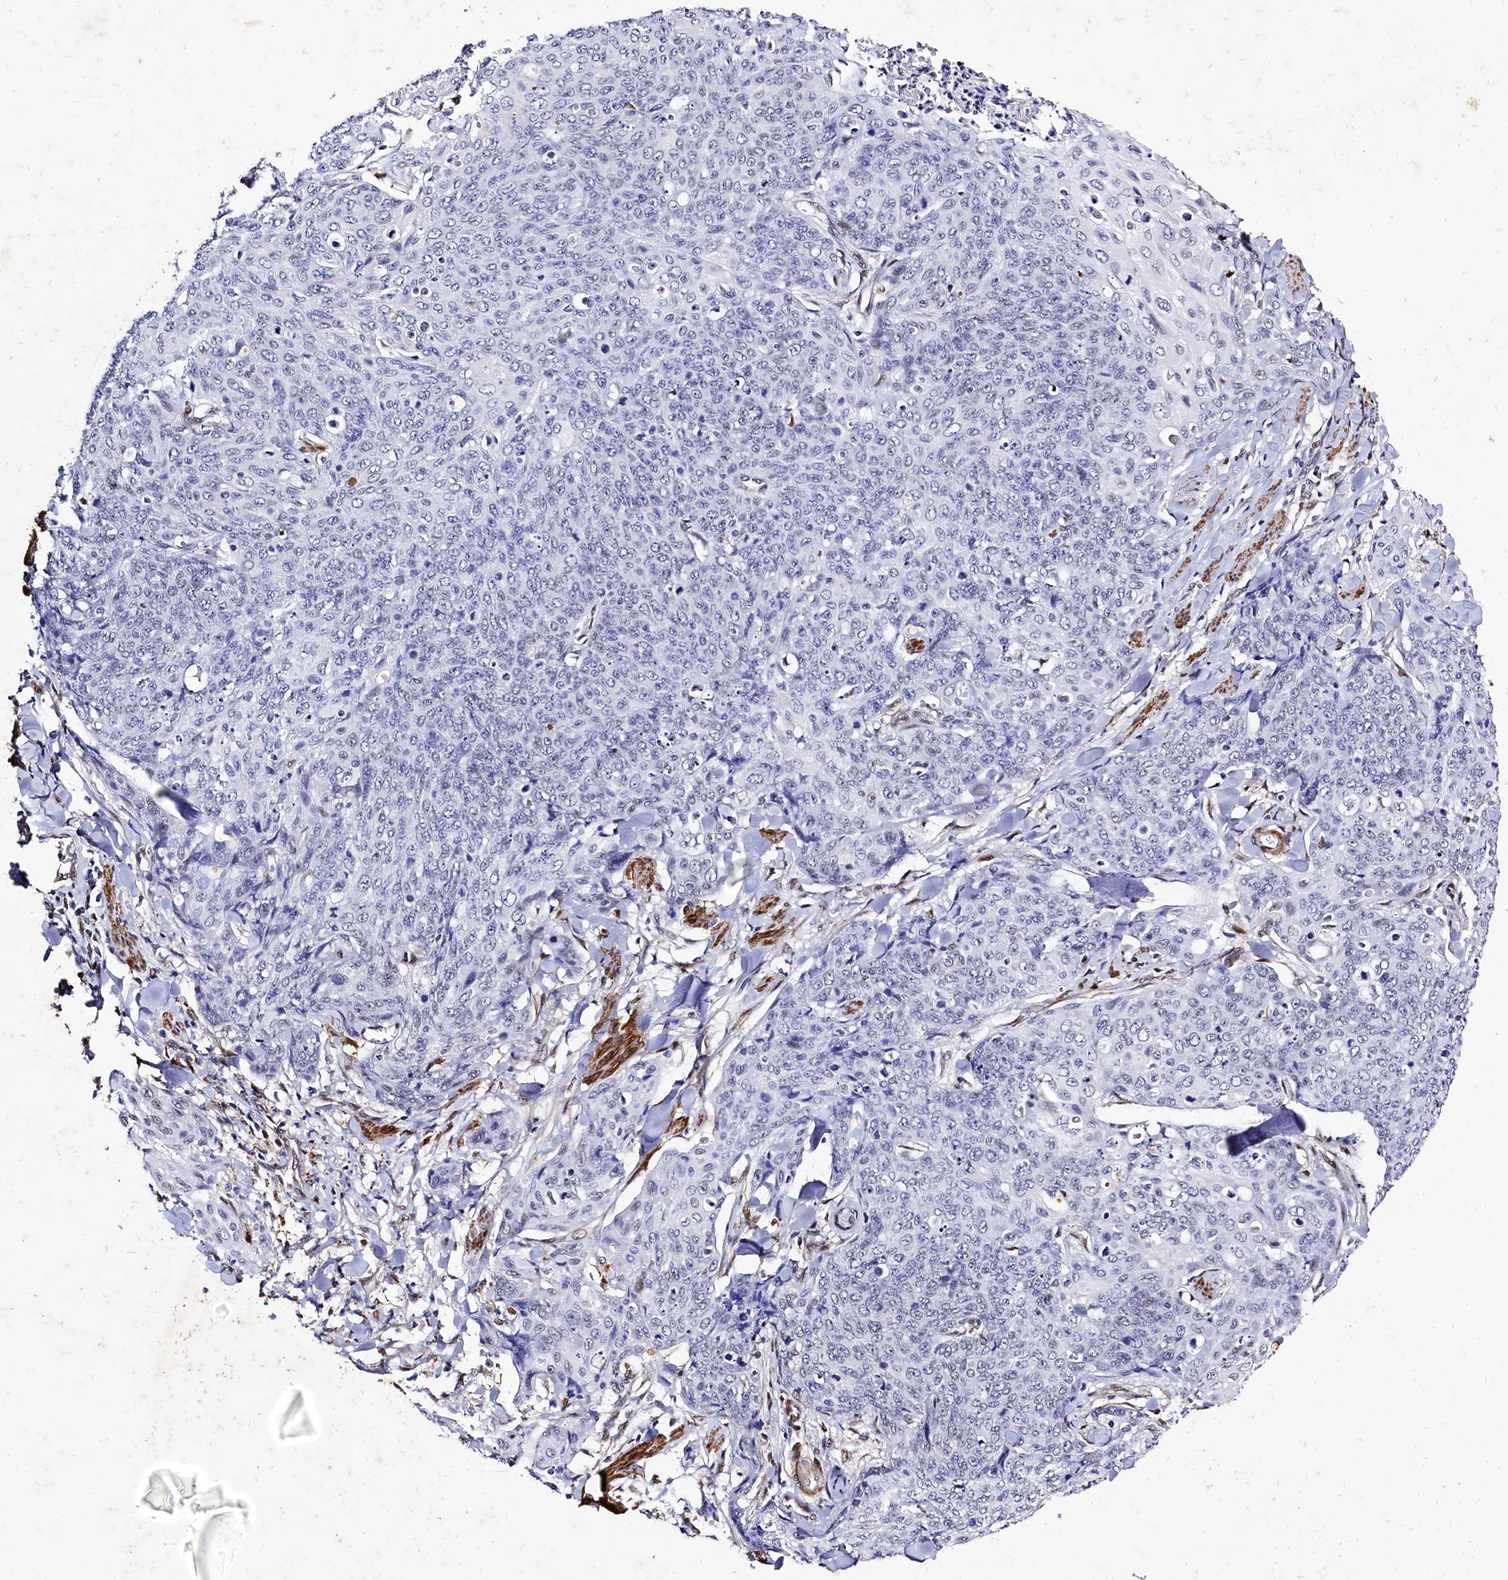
{"staining": {"intensity": "negative", "quantity": "none", "location": "none"}, "tissue": "skin cancer", "cell_type": "Tumor cells", "image_type": "cancer", "snomed": [{"axis": "morphology", "description": "Squamous cell carcinoma, NOS"}, {"axis": "topography", "description": "Skin"}, {"axis": "topography", "description": "Vulva"}], "caption": "The image exhibits no staining of tumor cells in skin cancer (squamous cell carcinoma). (Stains: DAB (3,3'-diaminobenzidine) IHC with hematoxylin counter stain, Microscopy: brightfield microscopy at high magnification).", "gene": "SAMD10", "patient": {"sex": "female", "age": 85}}